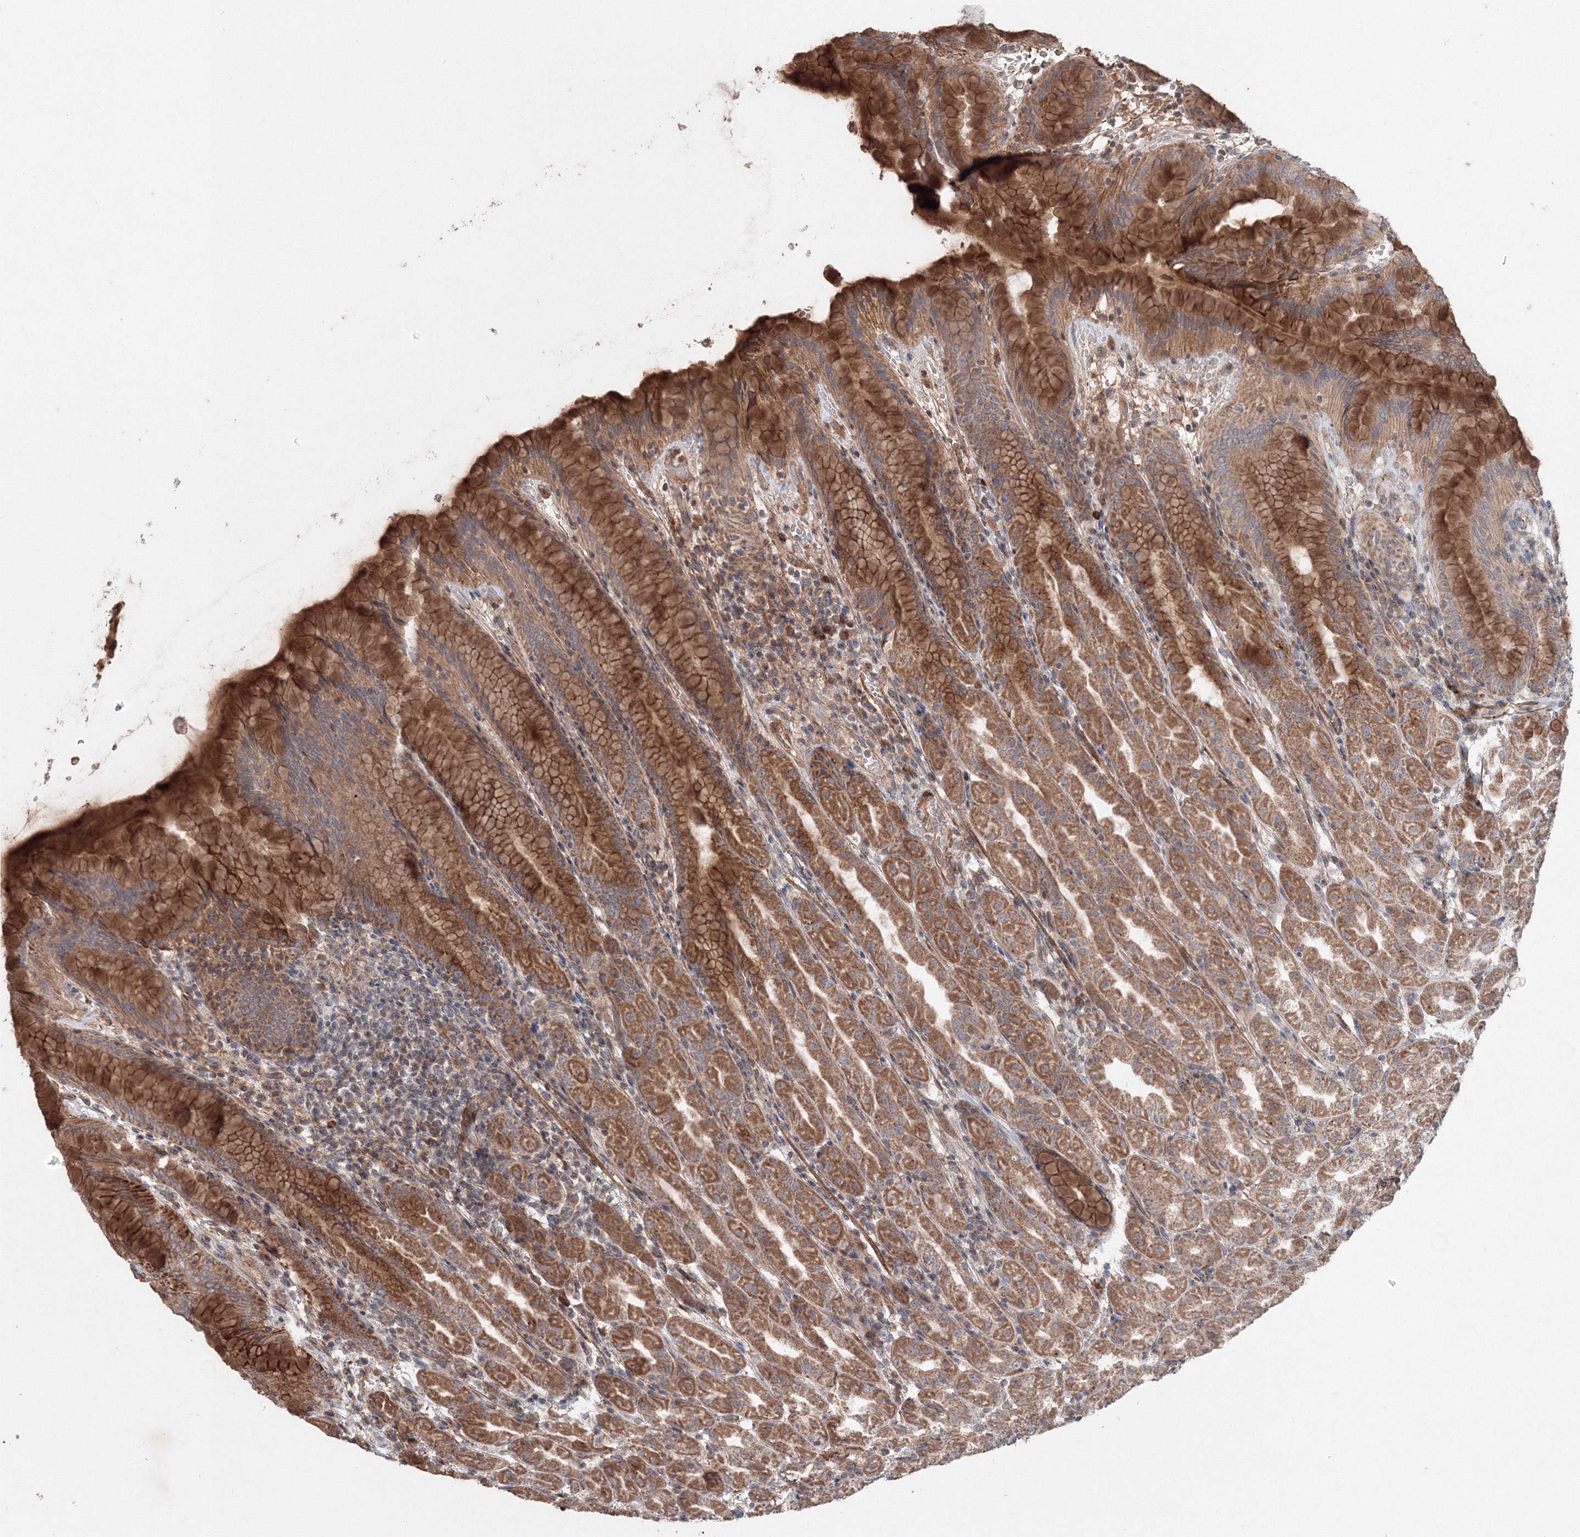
{"staining": {"intensity": "moderate", "quantity": ">75%", "location": "cytoplasmic/membranous"}, "tissue": "stomach", "cell_type": "Glandular cells", "image_type": "normal", "snomed": [{"axis": "morphology", "description": "Normal tissue, NOS"}, {"axis": "topography", "description": "Stomach"}], "caption": "Moderate cytoplasmic/membranous staining is identified in about >75% of glandular cells in unremarkable stomach.", "gene": "NOA1", "patient": {"sex": "female", "age": 79}}